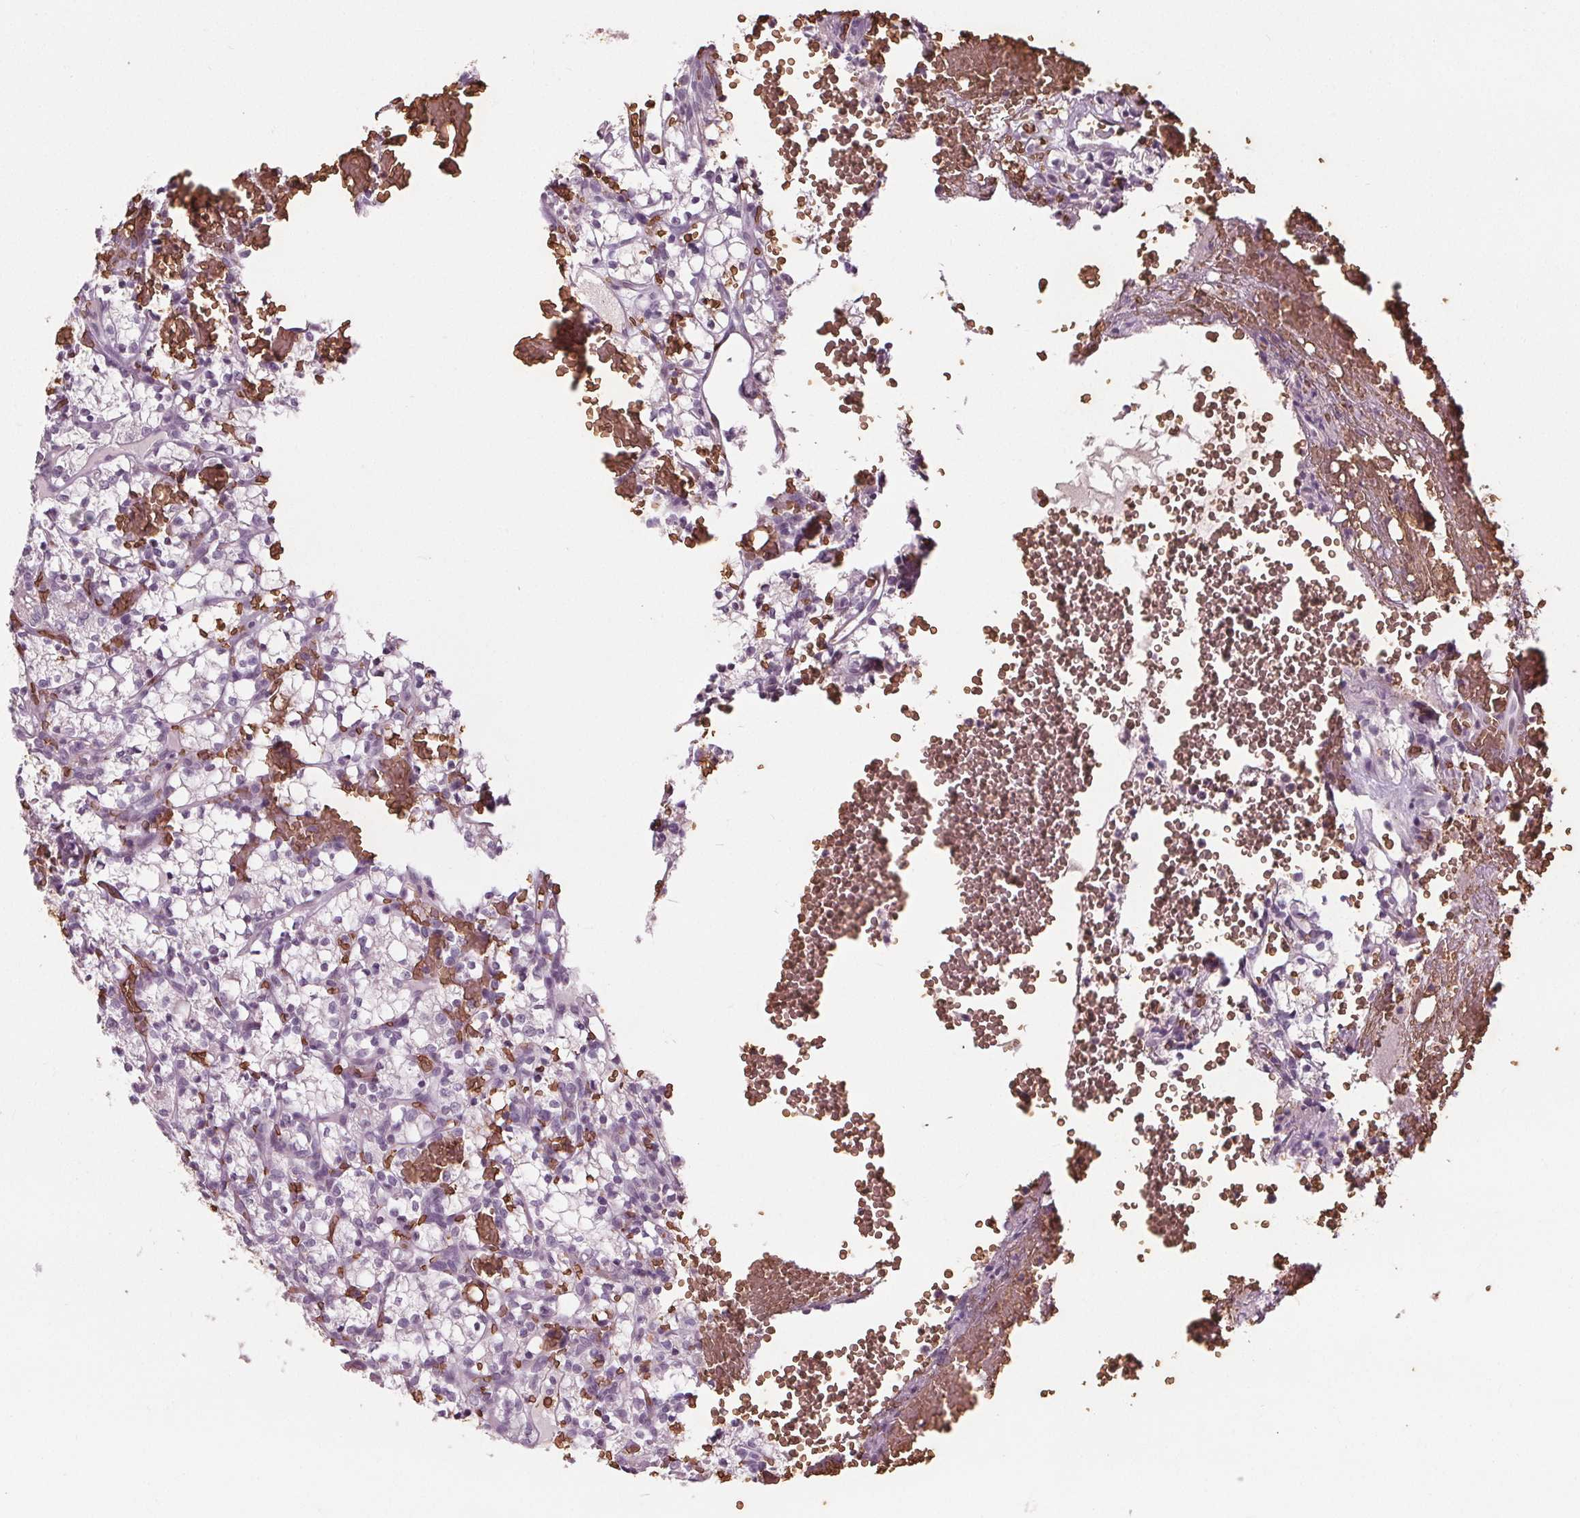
{"staining": {"intensity": "negative", "quantity": "none", "location": "none"}, "tissue": "renal cancer", "cell_type": "Tumor cells", "image_type": "cancer", "snomed": [{"axis": "morphology", "description": "Adenocarcinoma, NOS"}, {"axis": "topography", "description": "Kidney"}], "caption": "DAB immunohistochemical staining of renal cancer (adenocarcinoma) shows no significant expression in tumor cells.", "gene": "SLC4A1", "patient": {"sex": "female", "age": 69}}